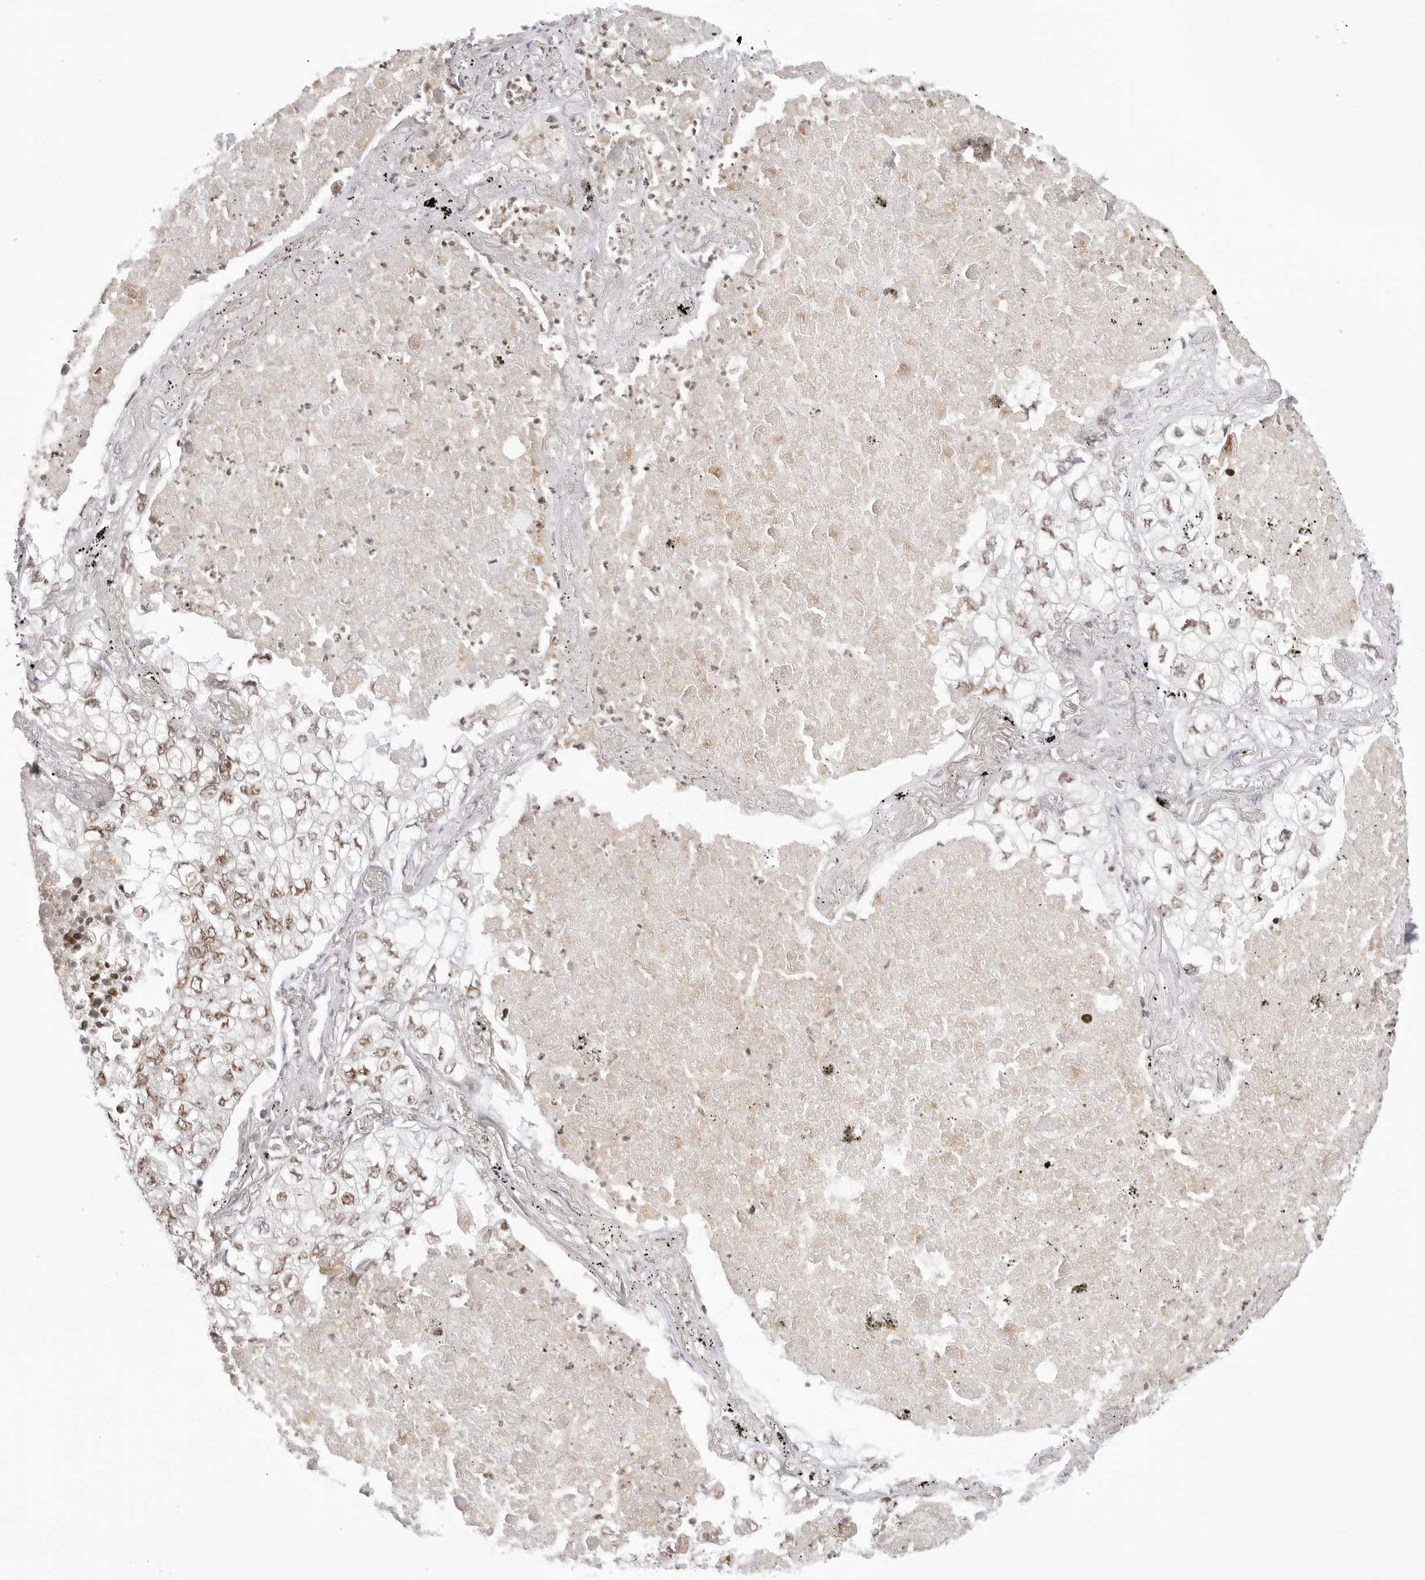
{"staining": {"intensity": "moderate", "quantity": ">75%", "location": "nuclear"}, "tissue": "lung cancer", "cell_type": "Tumor cells", "image_type": "cancer", "snomed": [{"axis": "morphology", "description": "Adenocarcinoma, NOS"}, {"axis": "topography", "description": "Lung"}], "caption": "Tumor cells exhibit medium levels of moderate nuclear positivity in about >75% of cells in lung cancer. (brown staining indicates protein expression, while blue staining denotes nuclei).", "gene": "TCIM", "patient": {"sex": "male", "age": 65}}